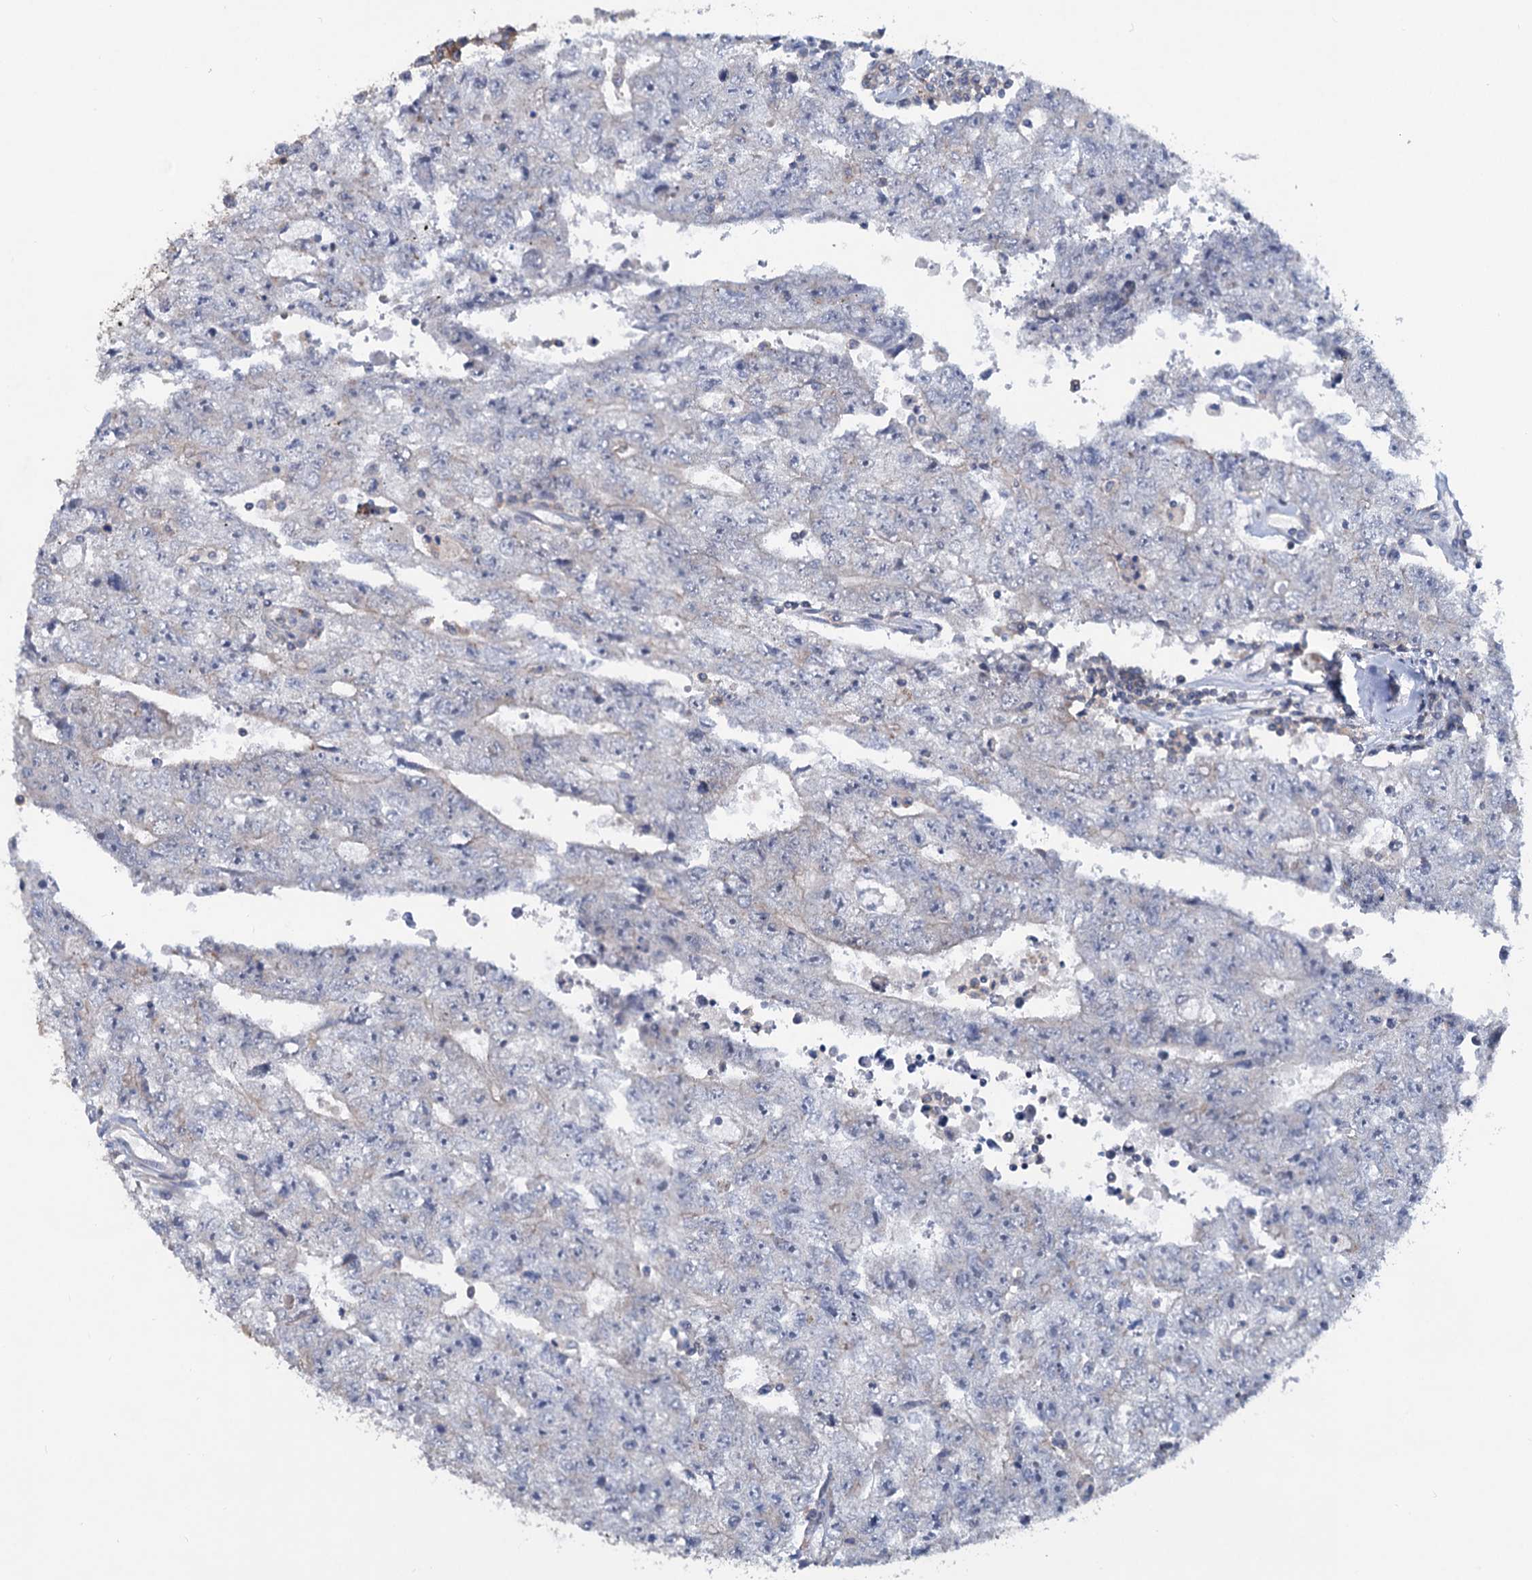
{"staining": {"intensity": "negative", "quantity": "none", "location": "none"}, "tissue": "testis cancer", "cell_type": "Tumor cells", "image_type": "cancer", "snomed": [{"axis": "morphology", "description": "Carcinoma, Embryonal, NOS"}, {"axis": "topography", "description": "Testis"}], "caption": "The image reveals no staining of tumor cells in testis cancer. (DAB IHC visualized using brightfield microscopy, high magnification).", "gene": "LRCH4", "patient": {"sex": "male", "age": 17}}